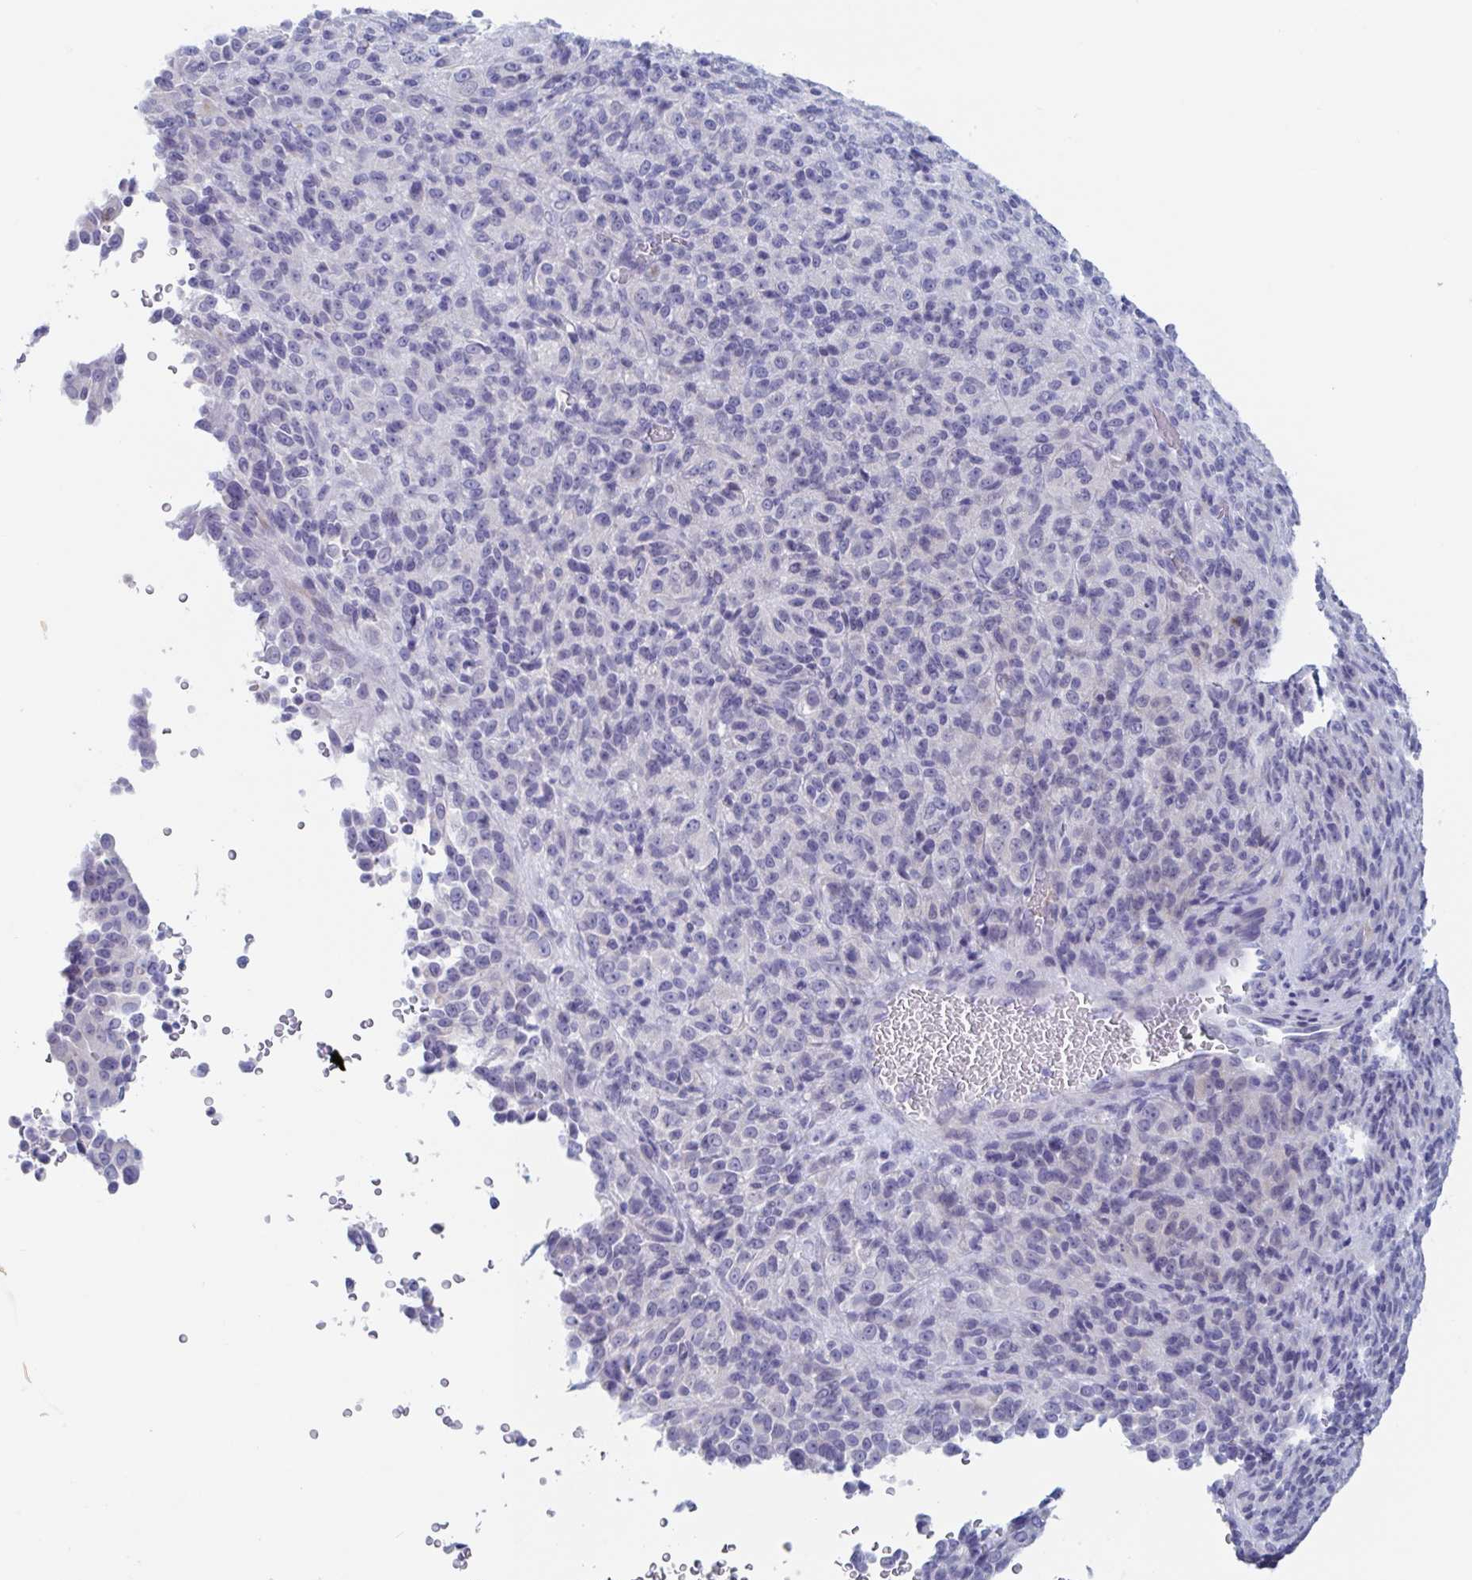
{"staining": {"intensity": "negative", "quantity": "none", "location": "none"}, "tissue": "melanoma", "cell_type": "Tumor cells", "image_type": "cancer", "snomed": [{"axis": "morphology", "description": "Malignant melanoma, Metastatic site"}, {"axis": "topography", "description": "Brain"}], "caption": "Immunohistochemistry (IHC) histopathology image of malignant melanoma (metastatic site) stained for a protein (brown), which displays no staining in tumor cells.", "gene": "NT5C3B", "patient": {"sex": "female", "age": 56}}